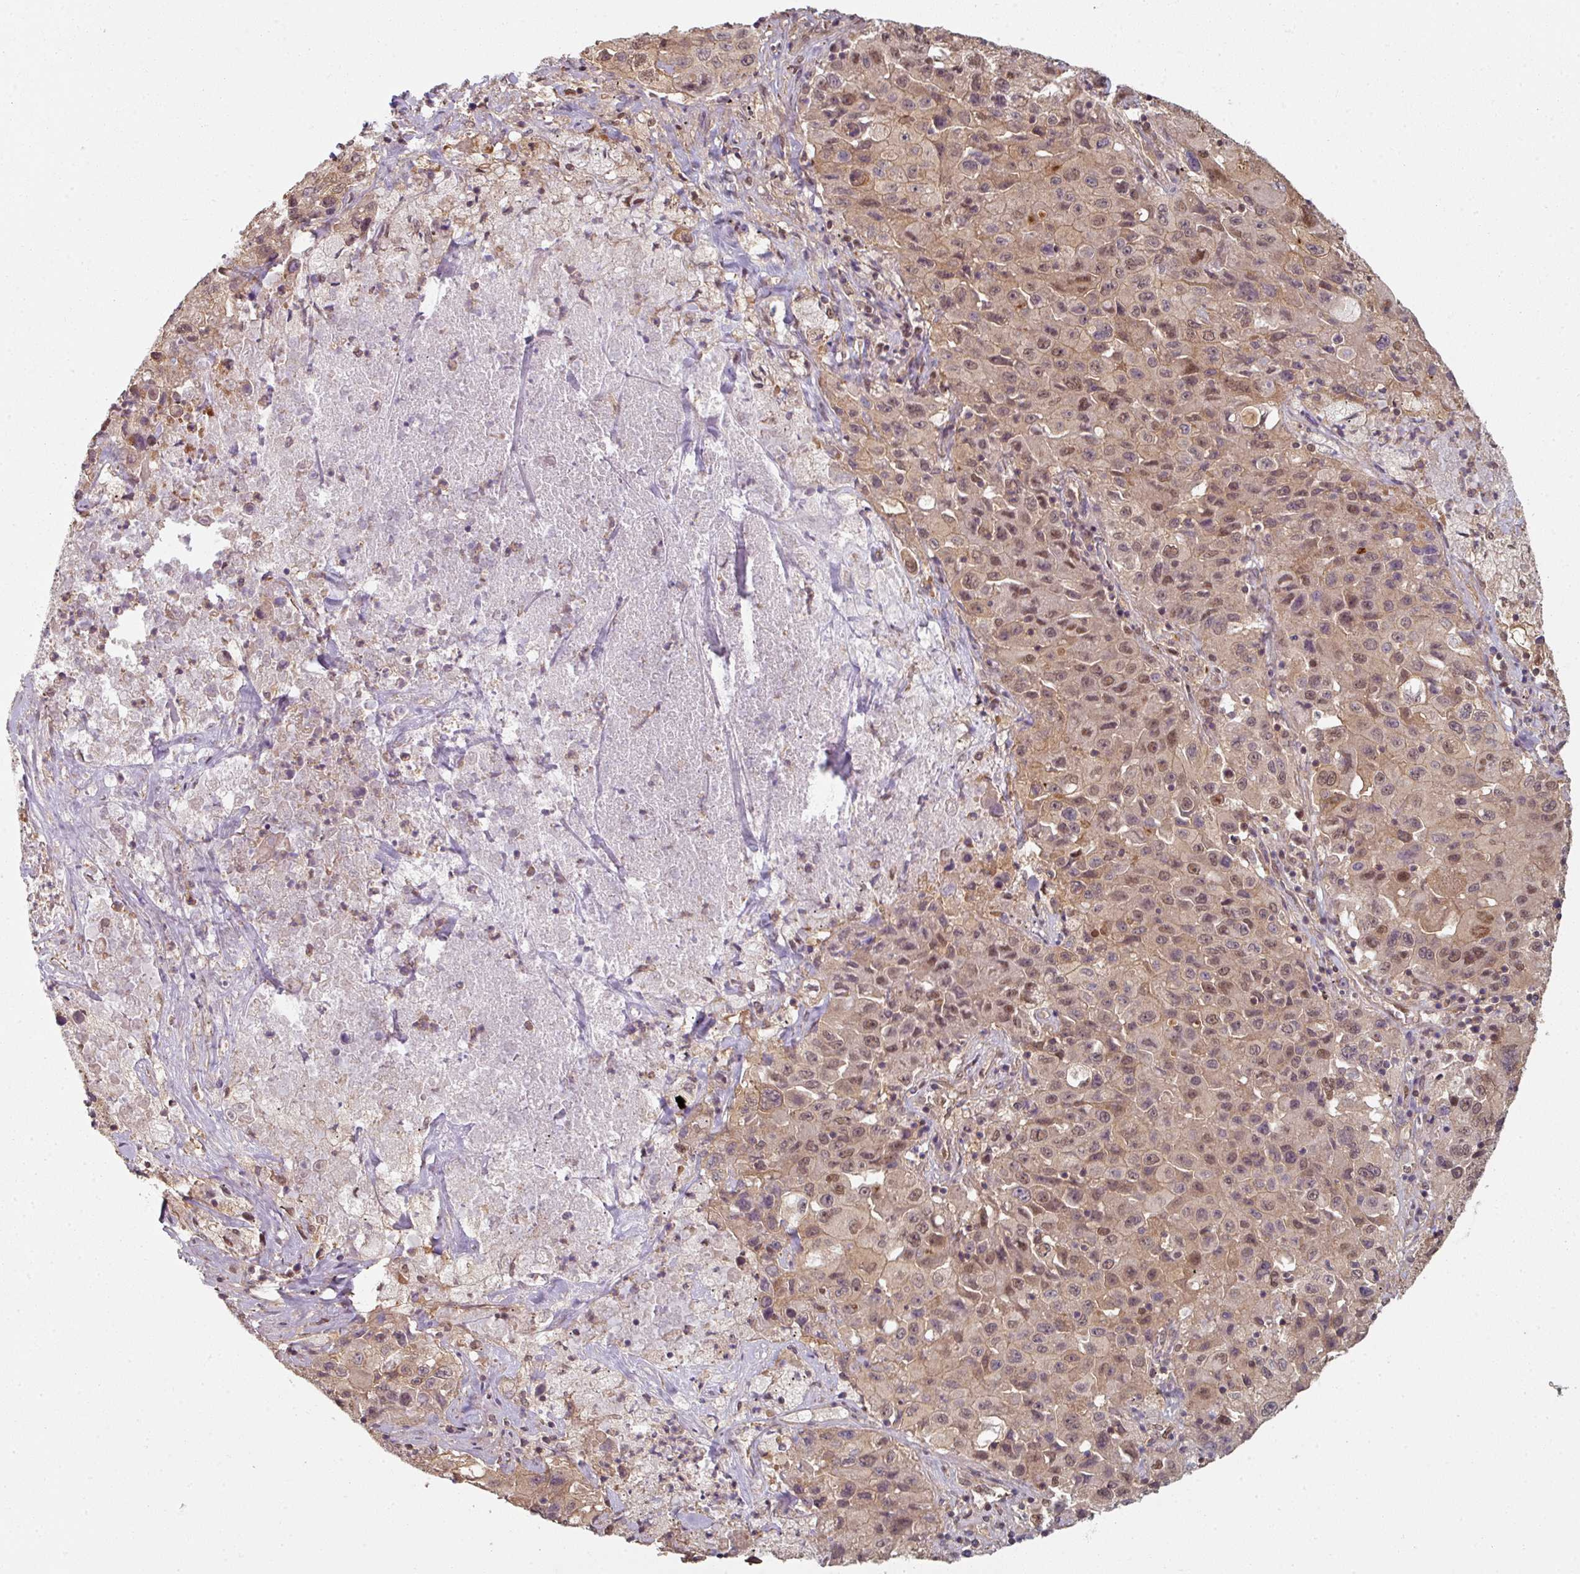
{"staining": {"intensity": "moderate", "quantity": ">75%", "location": "nuclear"}, "tissue": "lung cancer", "cell_type": "Tumor cells", "image_type": "cancer", "snomed": [{"axis": "morphology", "description": "Squamous cell carcinoma, NOS"}, {"axis": "topography", "description": "Lung"}], "caption": "The immunohistochemical stain highlights moderate nuclear expression in tumor cells of lung squamous cell carcinoma tissue.", "gene": "PSME3IP1", "patient": {"sex": "male", "age": 63}}